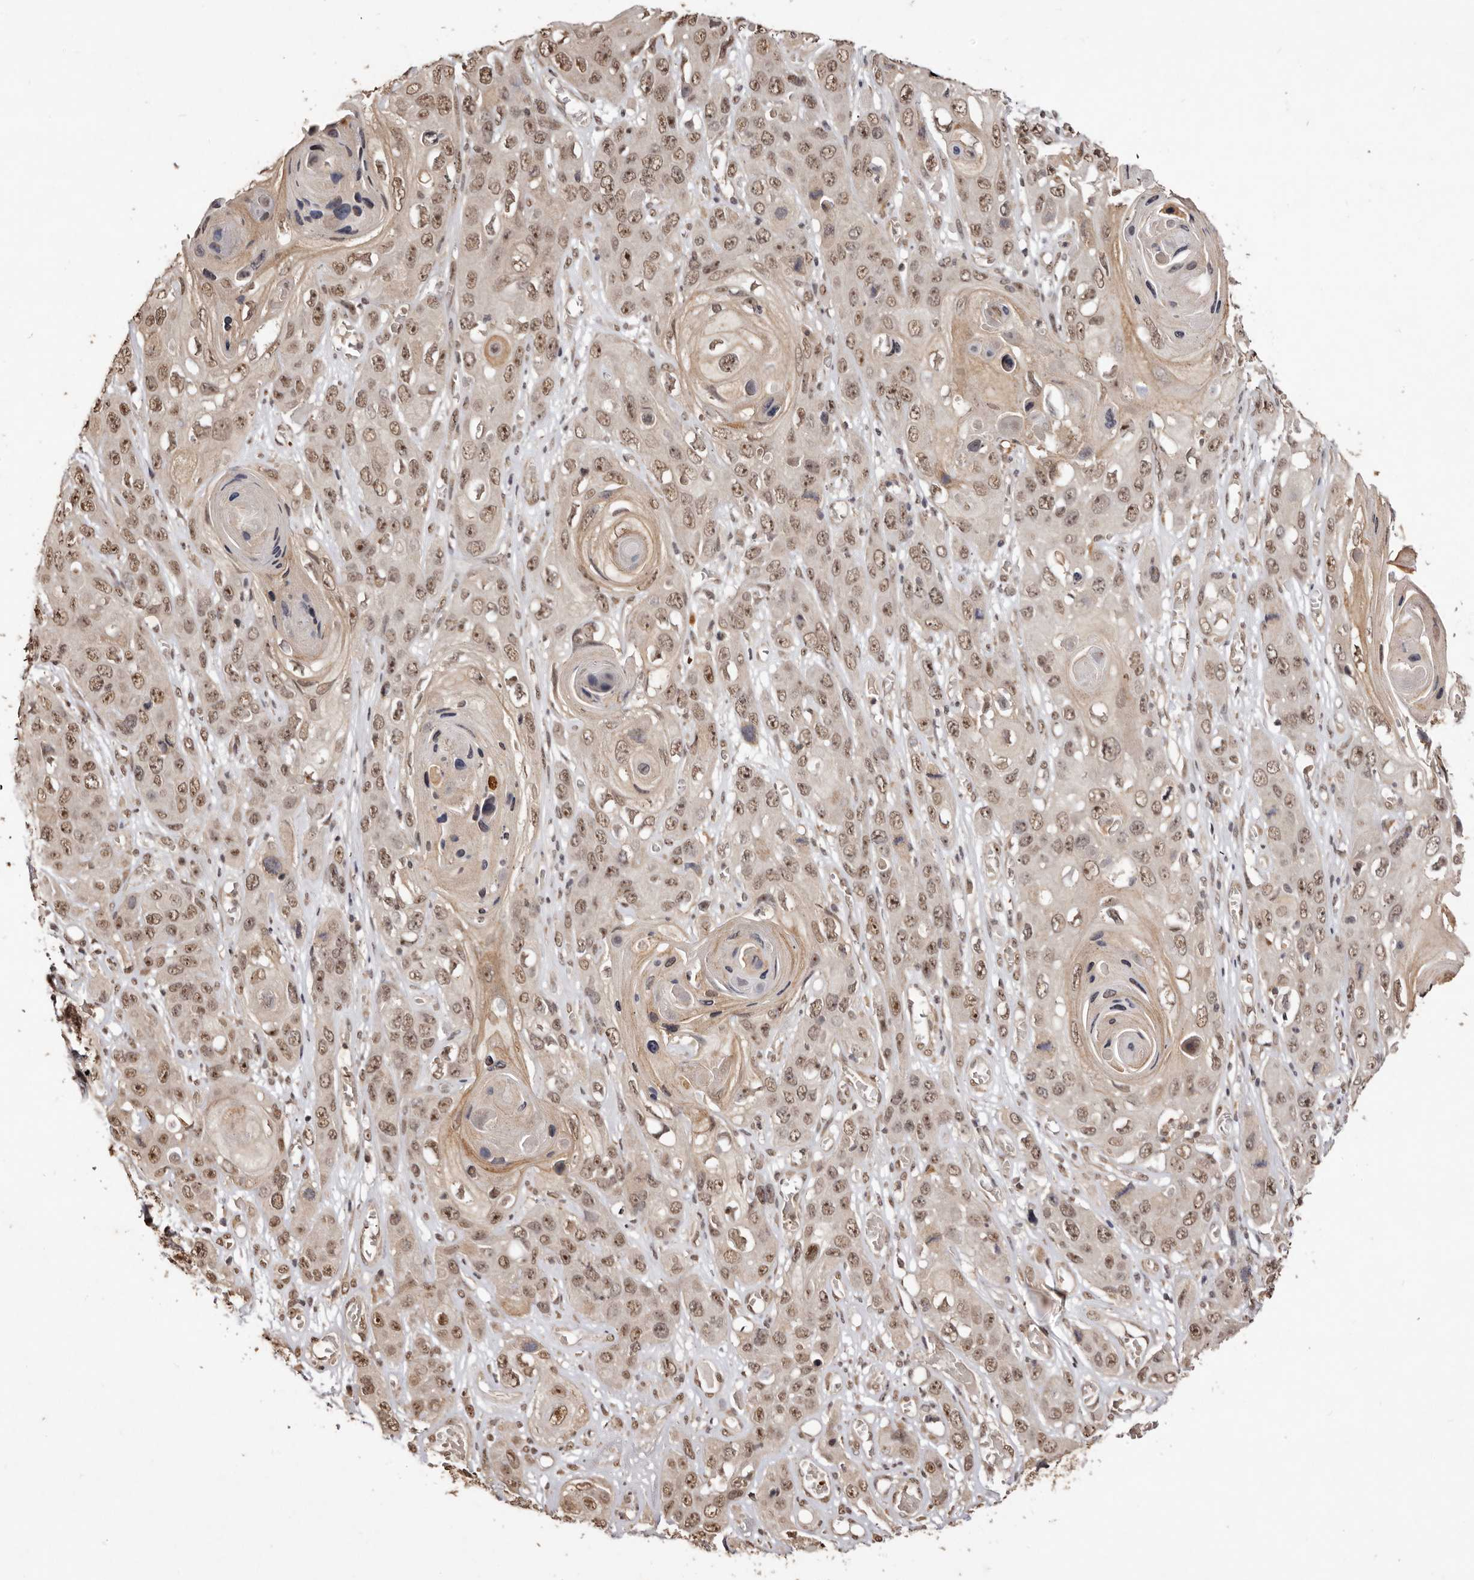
{"staining": {"intensity": "moderate", "quantity": ">75%", "location": "nuclear"}, "tissue": "skin cancer", "cell_type": "Tumor cells", "image_type": "cancer", "snomed": [{"axis": "morphology", "description": "Squamous cell carcinoma, NOS"}, {"axis": "topography", "description": "Skin"}], "caption": "Protein staining exhibits moderate nuclear positivity in approximately >75% of tumor cells in squamous cell carcinoma (skin). The staining was performed using DAB to visualize the protein expression in brown, while the nuclei were stained in blue with hematoxylin (Magnification: 20x).", "gene": "NOTCH1", "patient": {"sex": "male", "age": 55}}